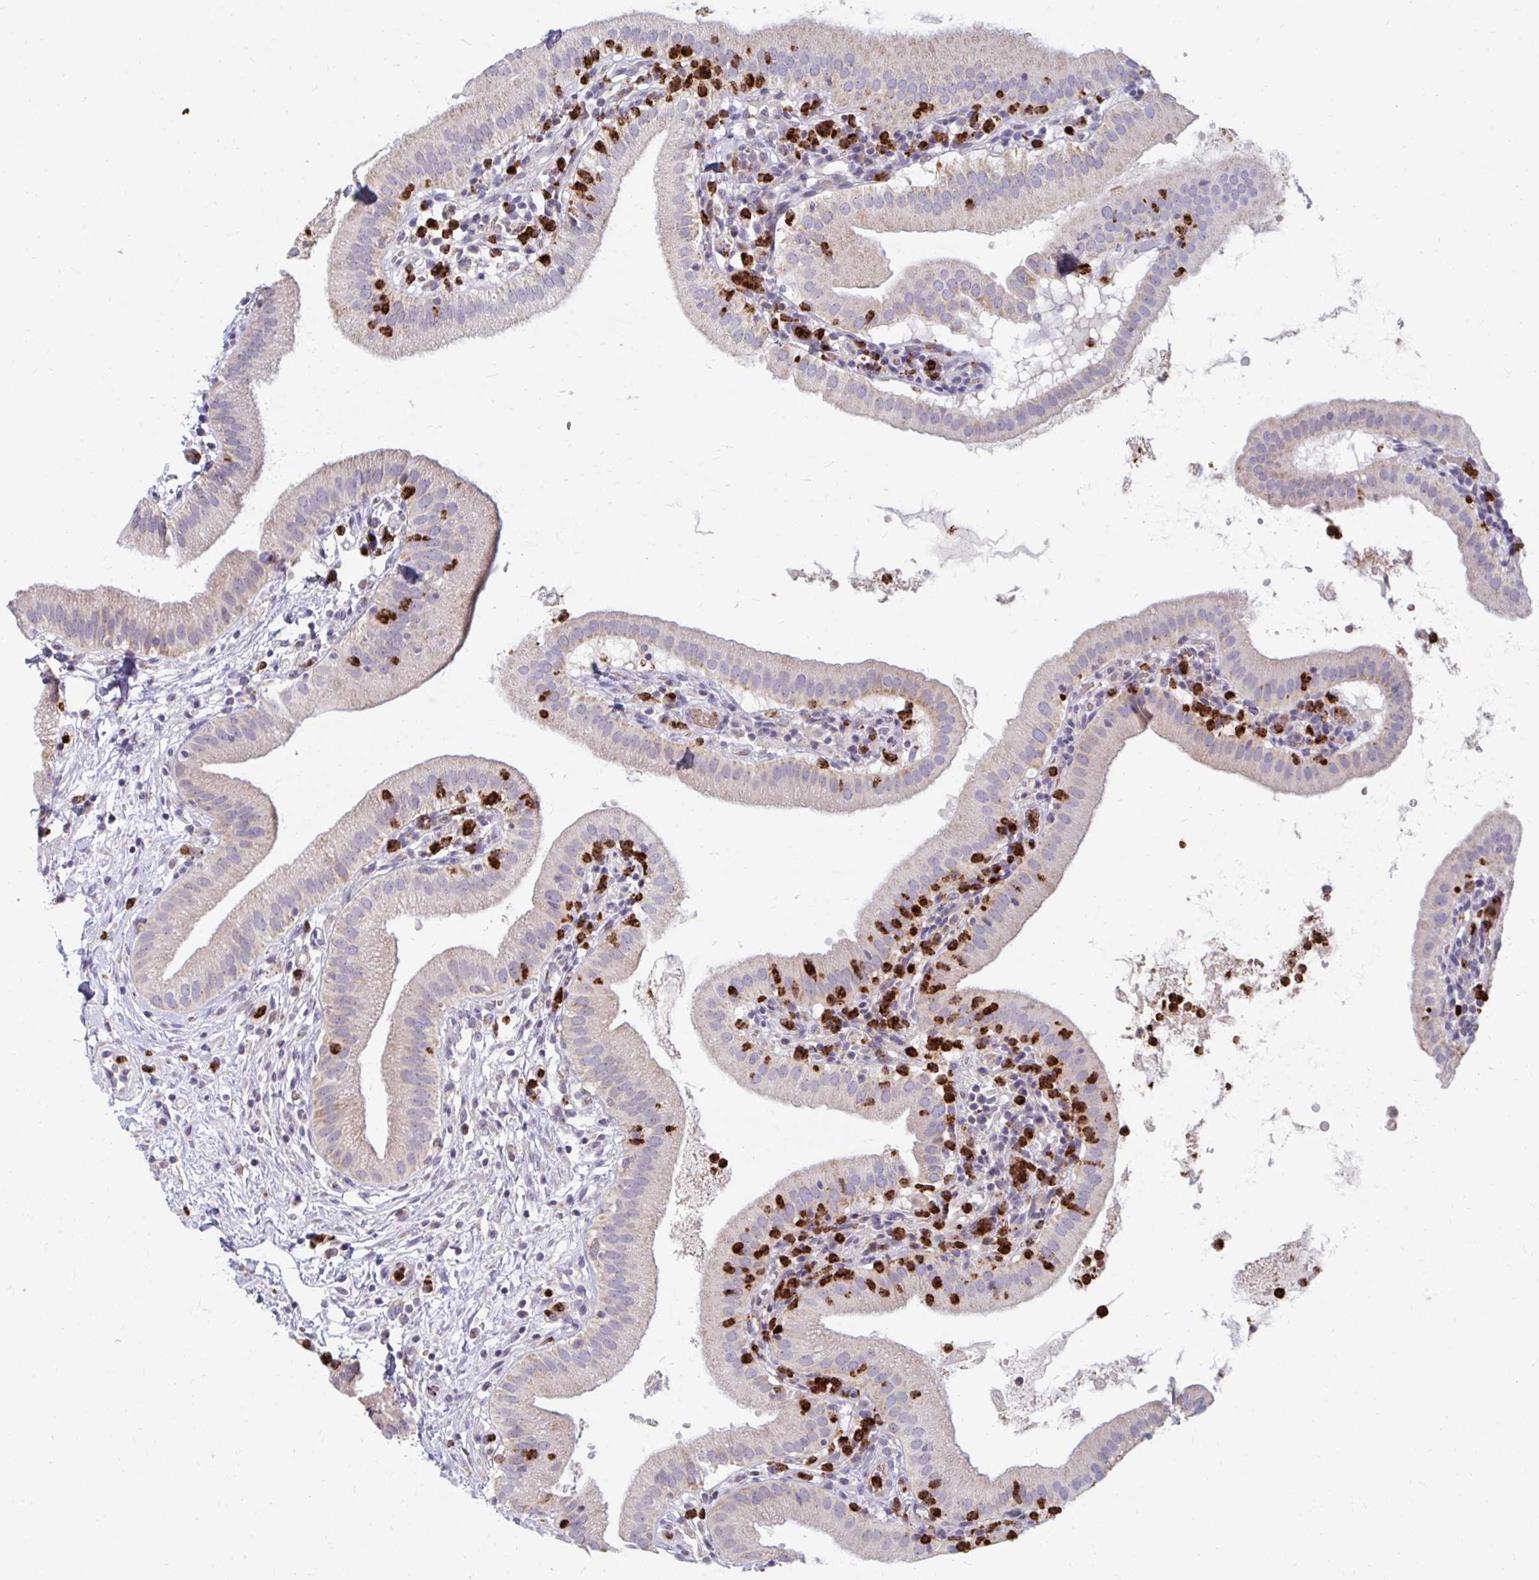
{"staining": {"intensity": "weak", "quantity": "<25%", "location": "cytoplasmic/membranous"}, "tissue": "gallbladder", "cell_type": "Glandular cells", "image_type": "normal", "snomed": [{"axis": "morphology", "description": "Normal tissue, NOS"}, {"axis": "topography", "description": "Gallbladder"}], "caption": "Glandular cells are negative for brown protein staining in benign gallbladder. (DAB IHC with hematoxylin counter stain).", "gene": "RAB33A", "patient": {"sex": "female", "age": 65}}